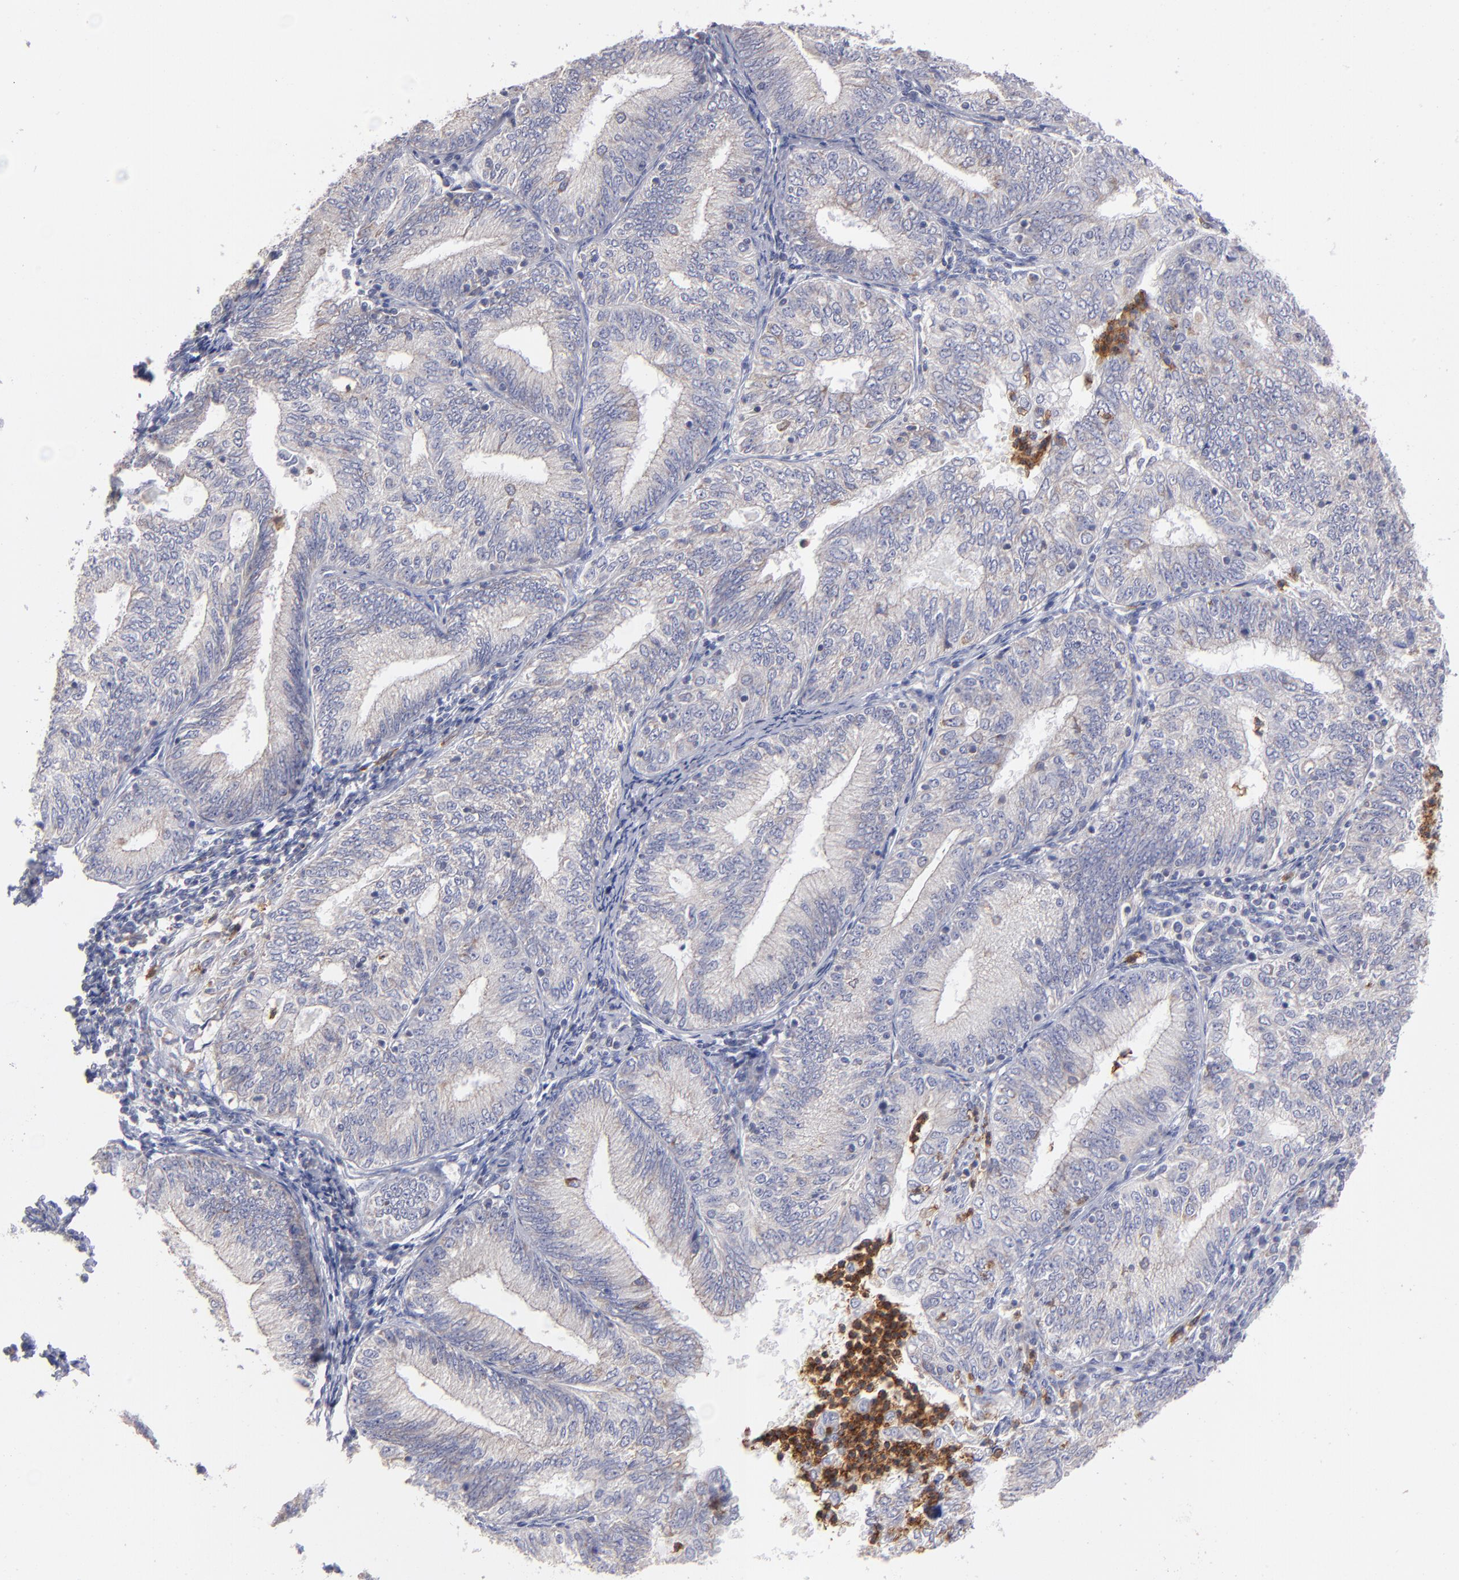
{"staining": {"intensity": "weak", "quantity": ">75%", "location": "cytoplasmic/membranous"}, "tissue": "endometrial cancer", "cell_type": "Tumor cells", "image_type": "cancer", "snomed": [{"axis": "morphology", "description": "Adenocarcinoma, NOS"}, {"axis": "topography", "description": "Endometrium"}], "caption": "Endometrial cancer stained with a brown dye exhibits weak cytoplasmic/membranous positive expression in about >75% of tumor cells.", "gene": "FGR", "patient": {"sex": "female", "age": 69}}